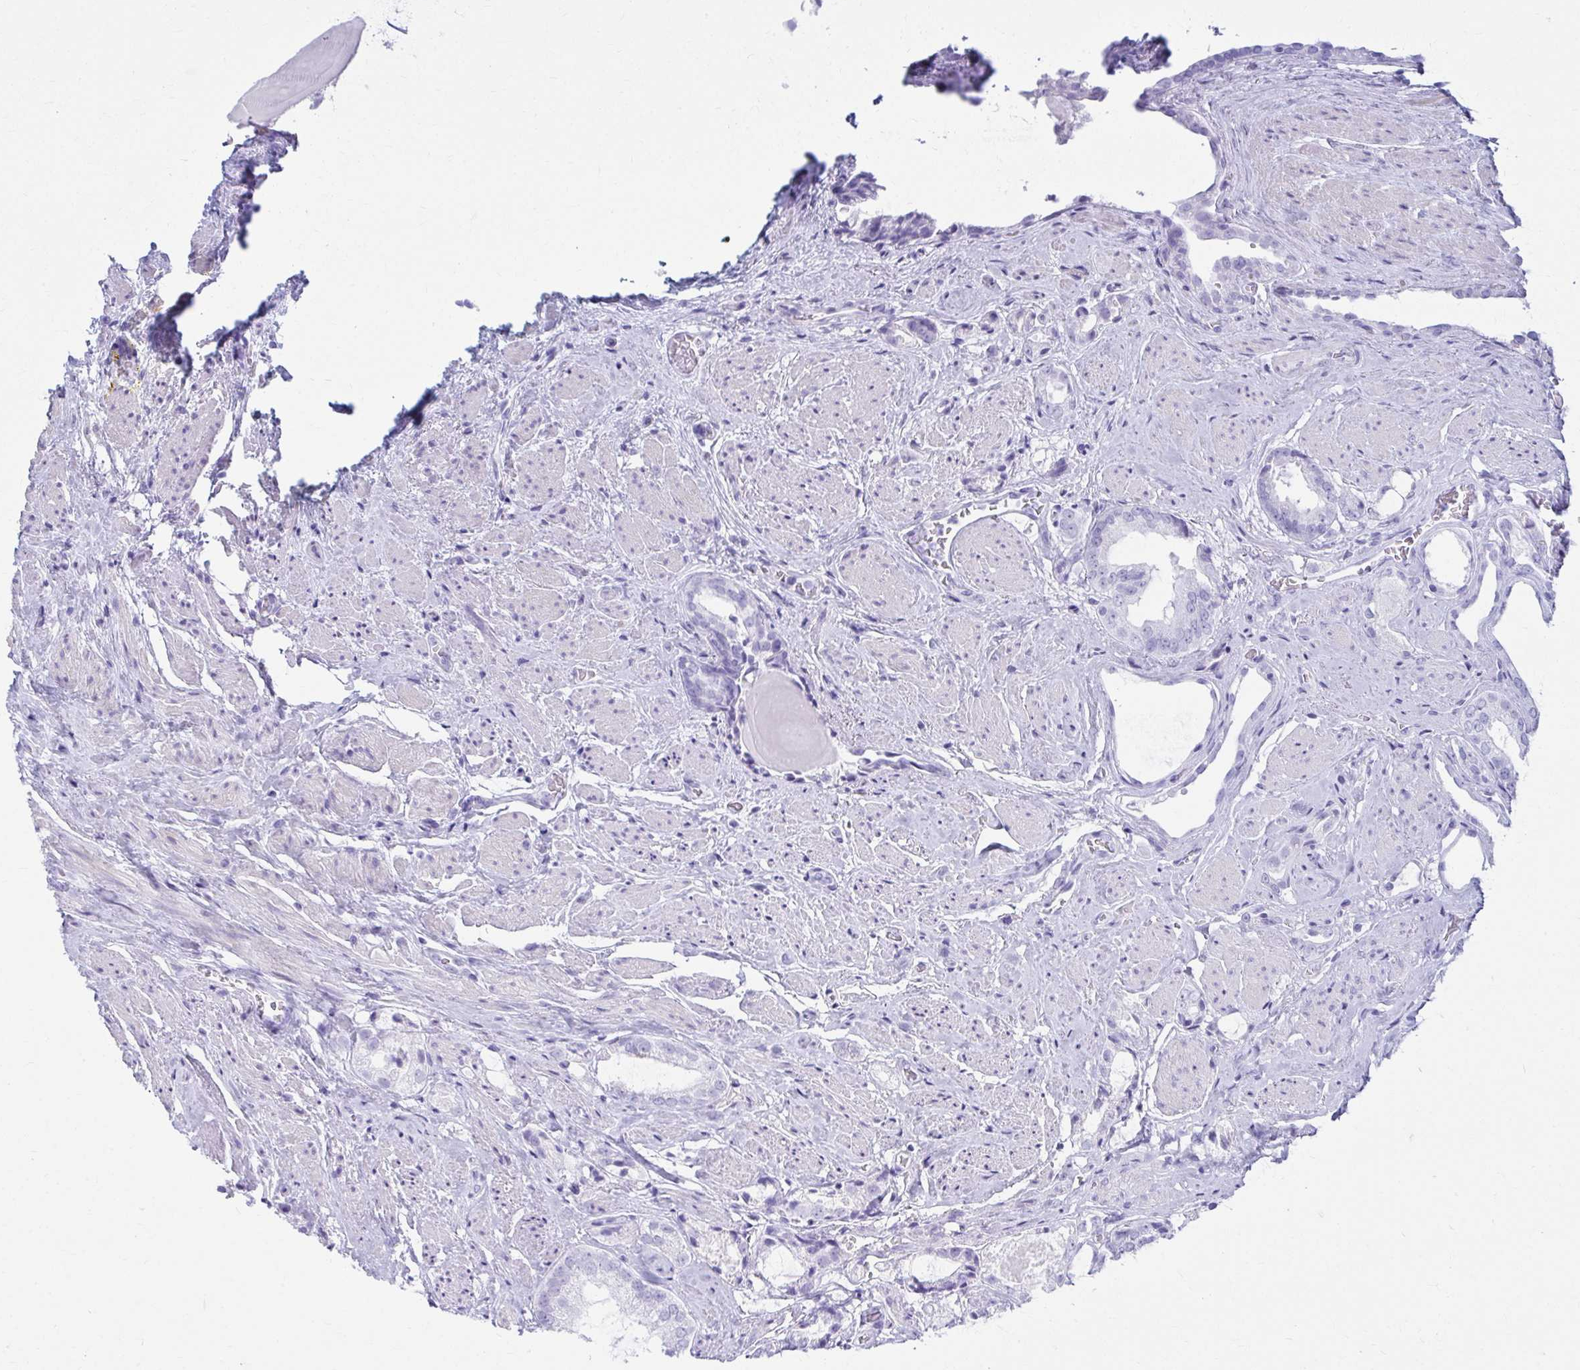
{"staining": {"intensity": "negative", "quantity": "none", "location": "none"}, "tissue": "prostate cancer", "cell_type": "Tumor cells", "image_type": "cancer", "snomed": [{"axis": "morphology", "description": "Adenocarcinoma, High grade"}, {"axis": "topography", "description": "Prostate"}], "caption": "This is a photomicrograph of IHC staining of prostate adenocarcinoma (high-grade), which shows no positivity in tumor cells.", "gene": "ATP4B", "patient": {"sex": "male", "age": 65}}